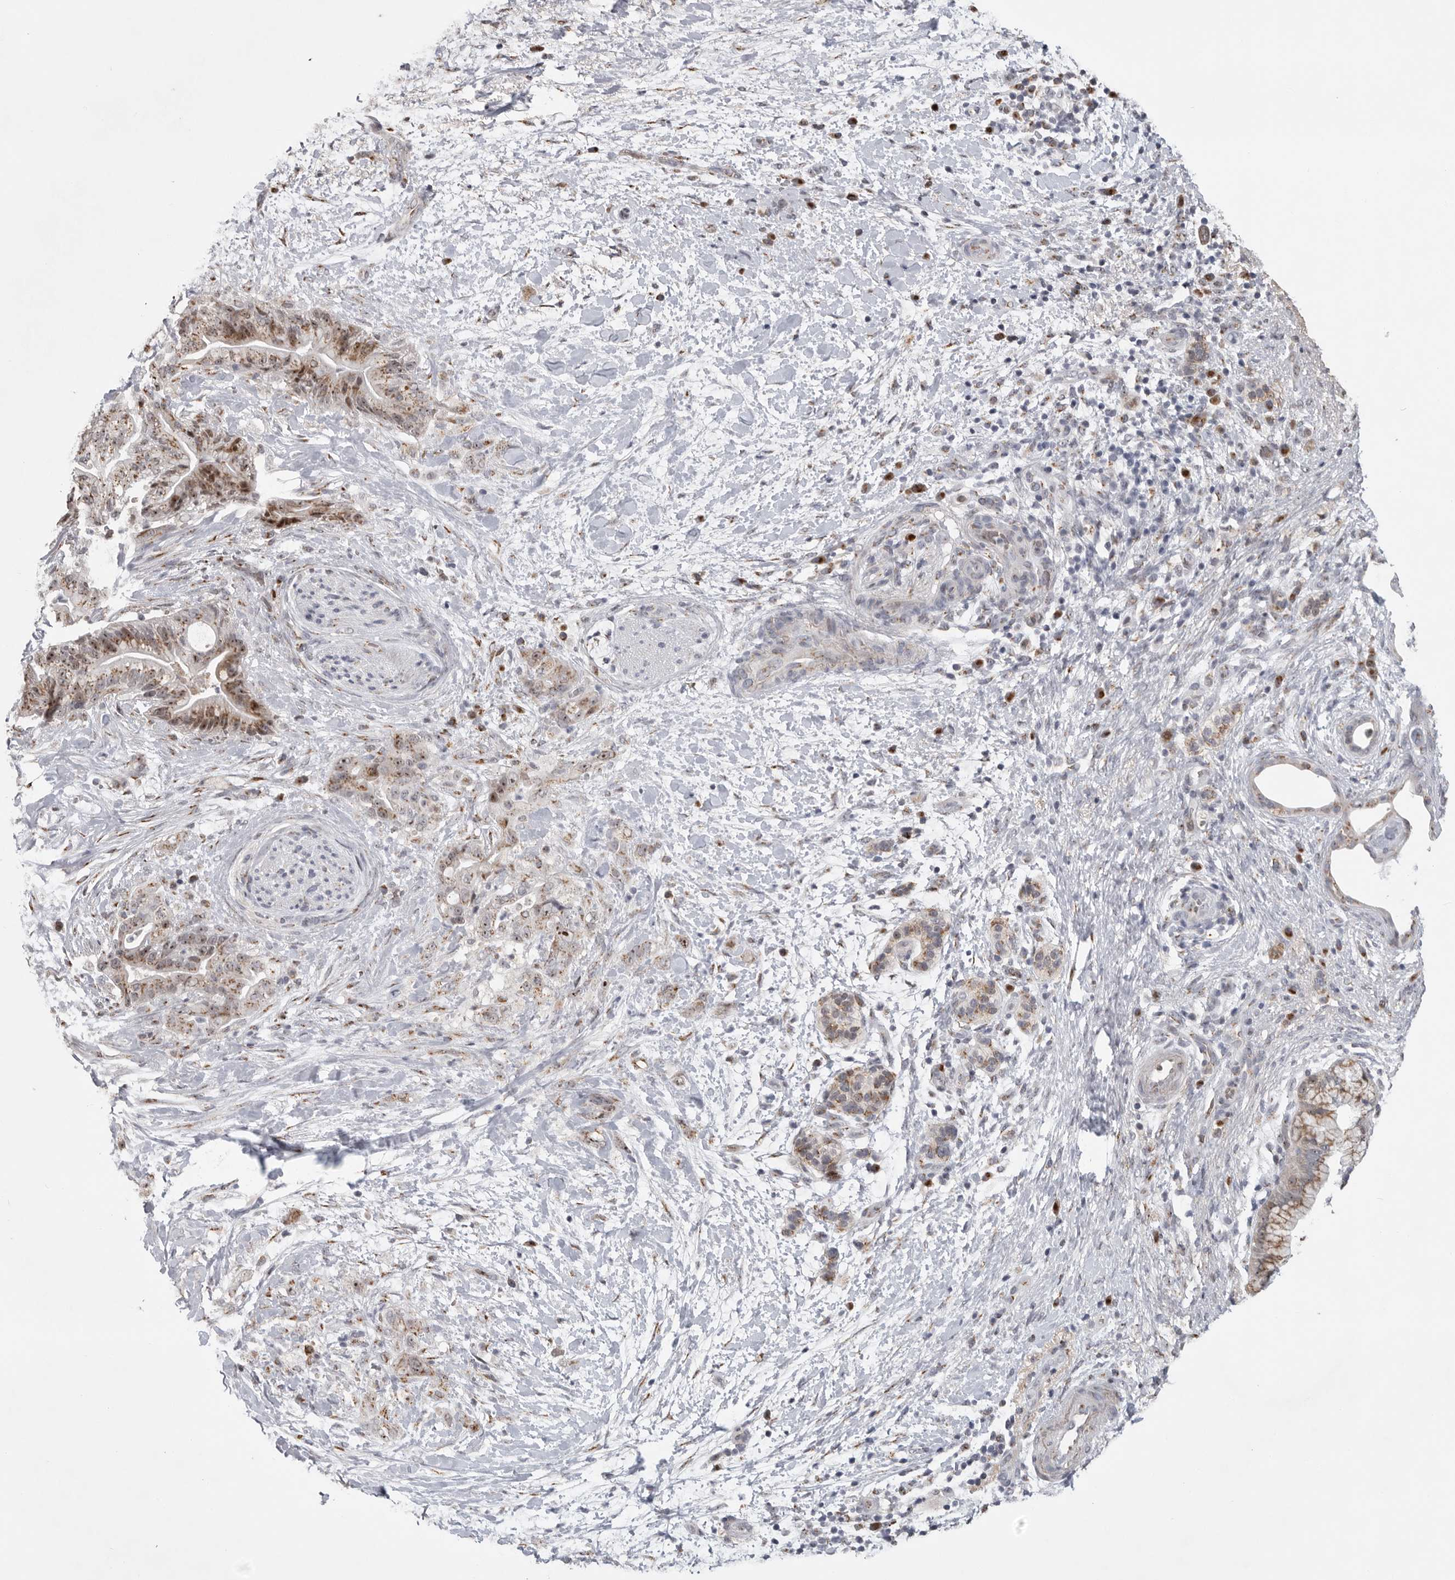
{"staining": {"intensity": "moderate", "quantity": "25%-75%", "location": "cytoplasmic/membranous,nuclear"}, "tissue": "pancreatic cancer", "cell_type": "Tumor cells", "image_type": "cancer", "snomed": [{"axis": "morphology", "description": "Adenocarcinoma, NOS"}, {"axis": "topography", "description": "Pancreas"}], "caption": "High-magnification brightfield microscopy of pancreatic cancer stained with DAB (3,3'-diaminobenzidine) (brown) and counterstained with hematoxylin (blue). tumor cells exhibit moderate cytoplasmic/membranous and nuclear staining is appreciated in about25%-75% of cells. The staining was performed using DAB, with brown indicating positive protein expression. Nuclei are stained blue with hematoxylin.", "gene": "PCMTD1", "patient": {"sex": "male", "age": 59}}